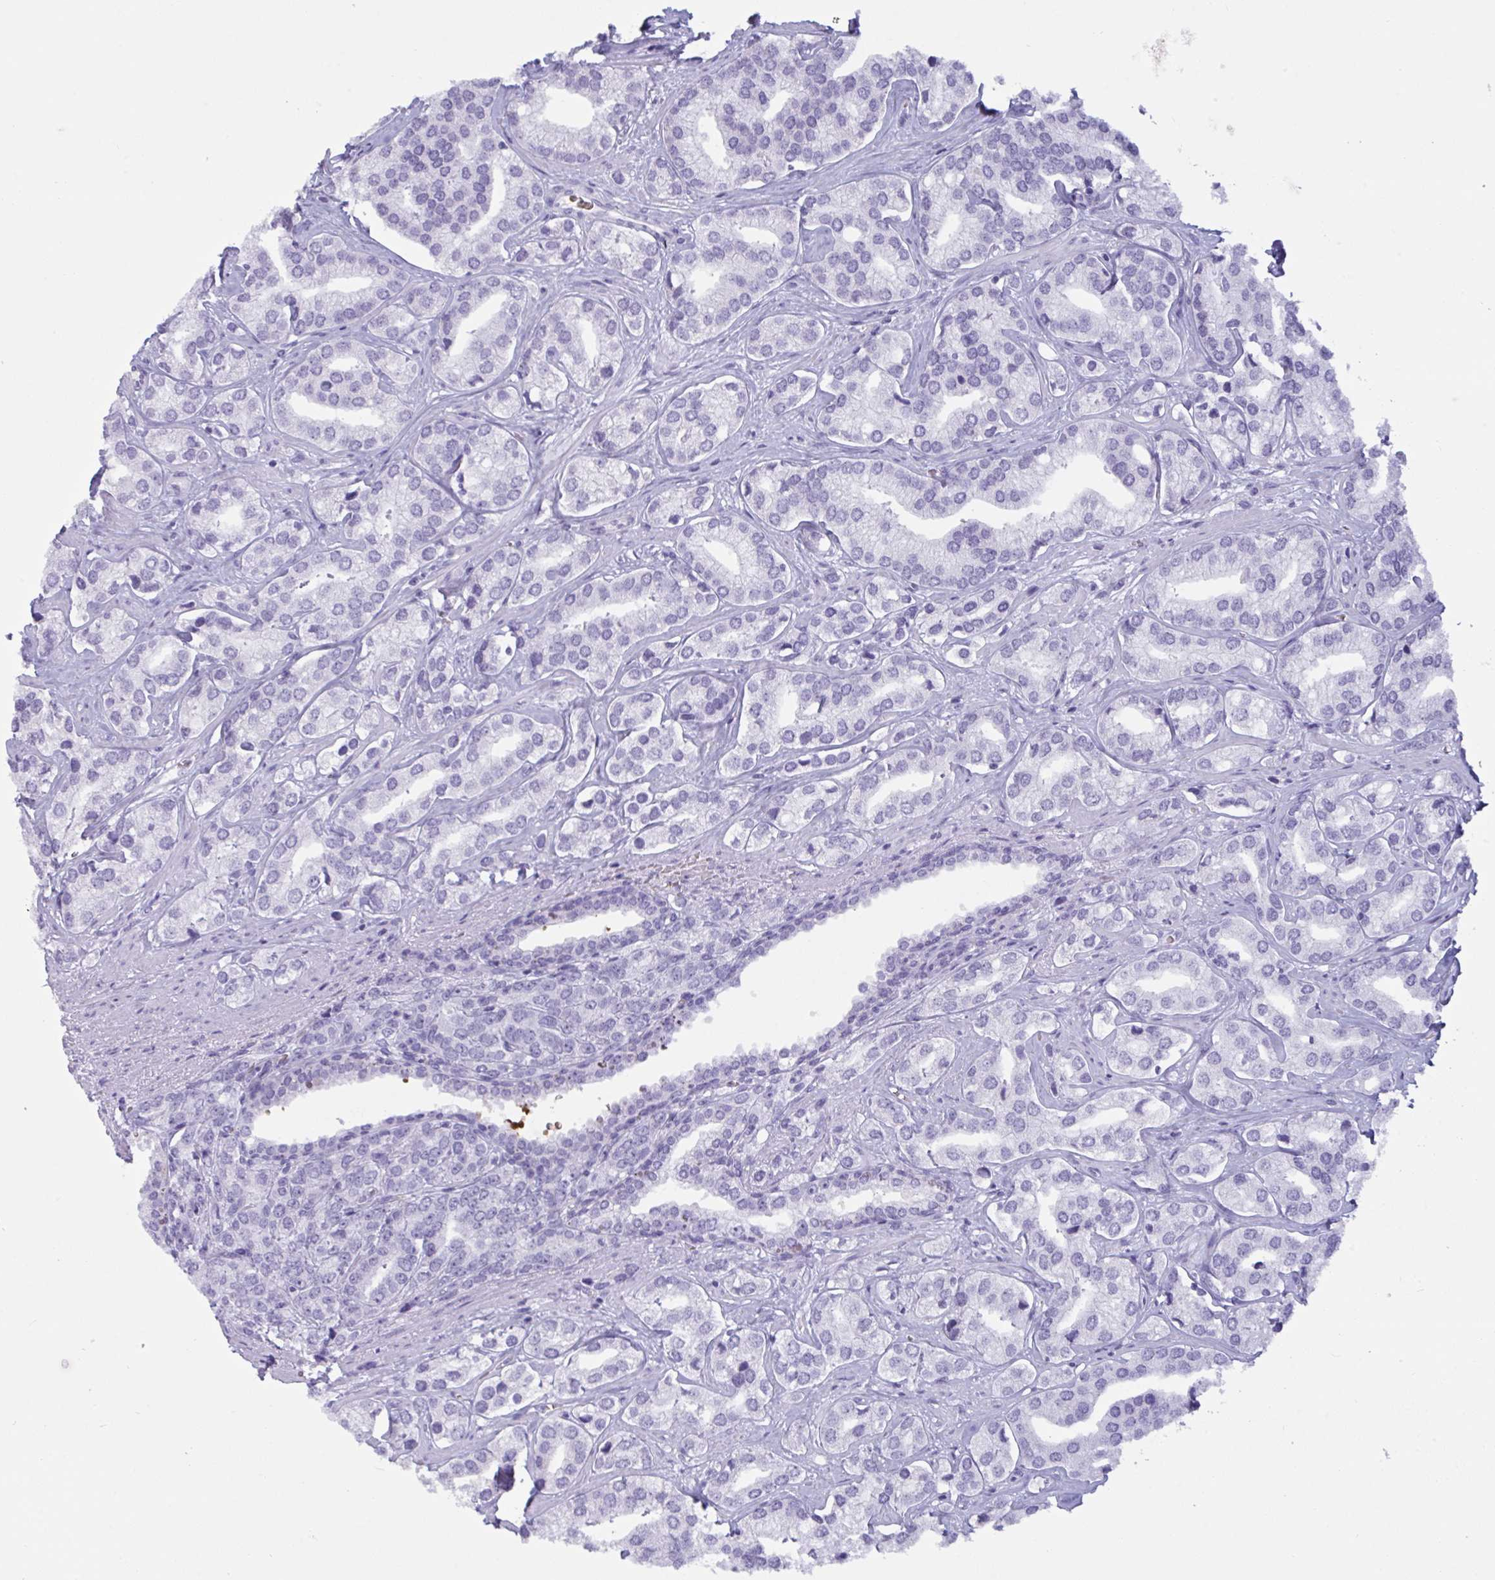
{"staining": {"intensity": "negative", "quantity": "none", "location": "none"}, "tissue": "prostate cancer", "cell_type": "Tumor cells", "image_type": "cancer", "snomed": [{"axis": "morphology", "description": "Adenocarcinoma, High grade"}, {"axis": "topography", "description": "Prostate"}], "caption": "DAB (3,3'-diaminobenzidine) immunohistochemical staining of adenocarcinoma (high-grade) (prostate) exhibits no significant positivity in tumor cells.", "gene": "SLC2A1", "patient": {"sex": "male", "age": 58}}